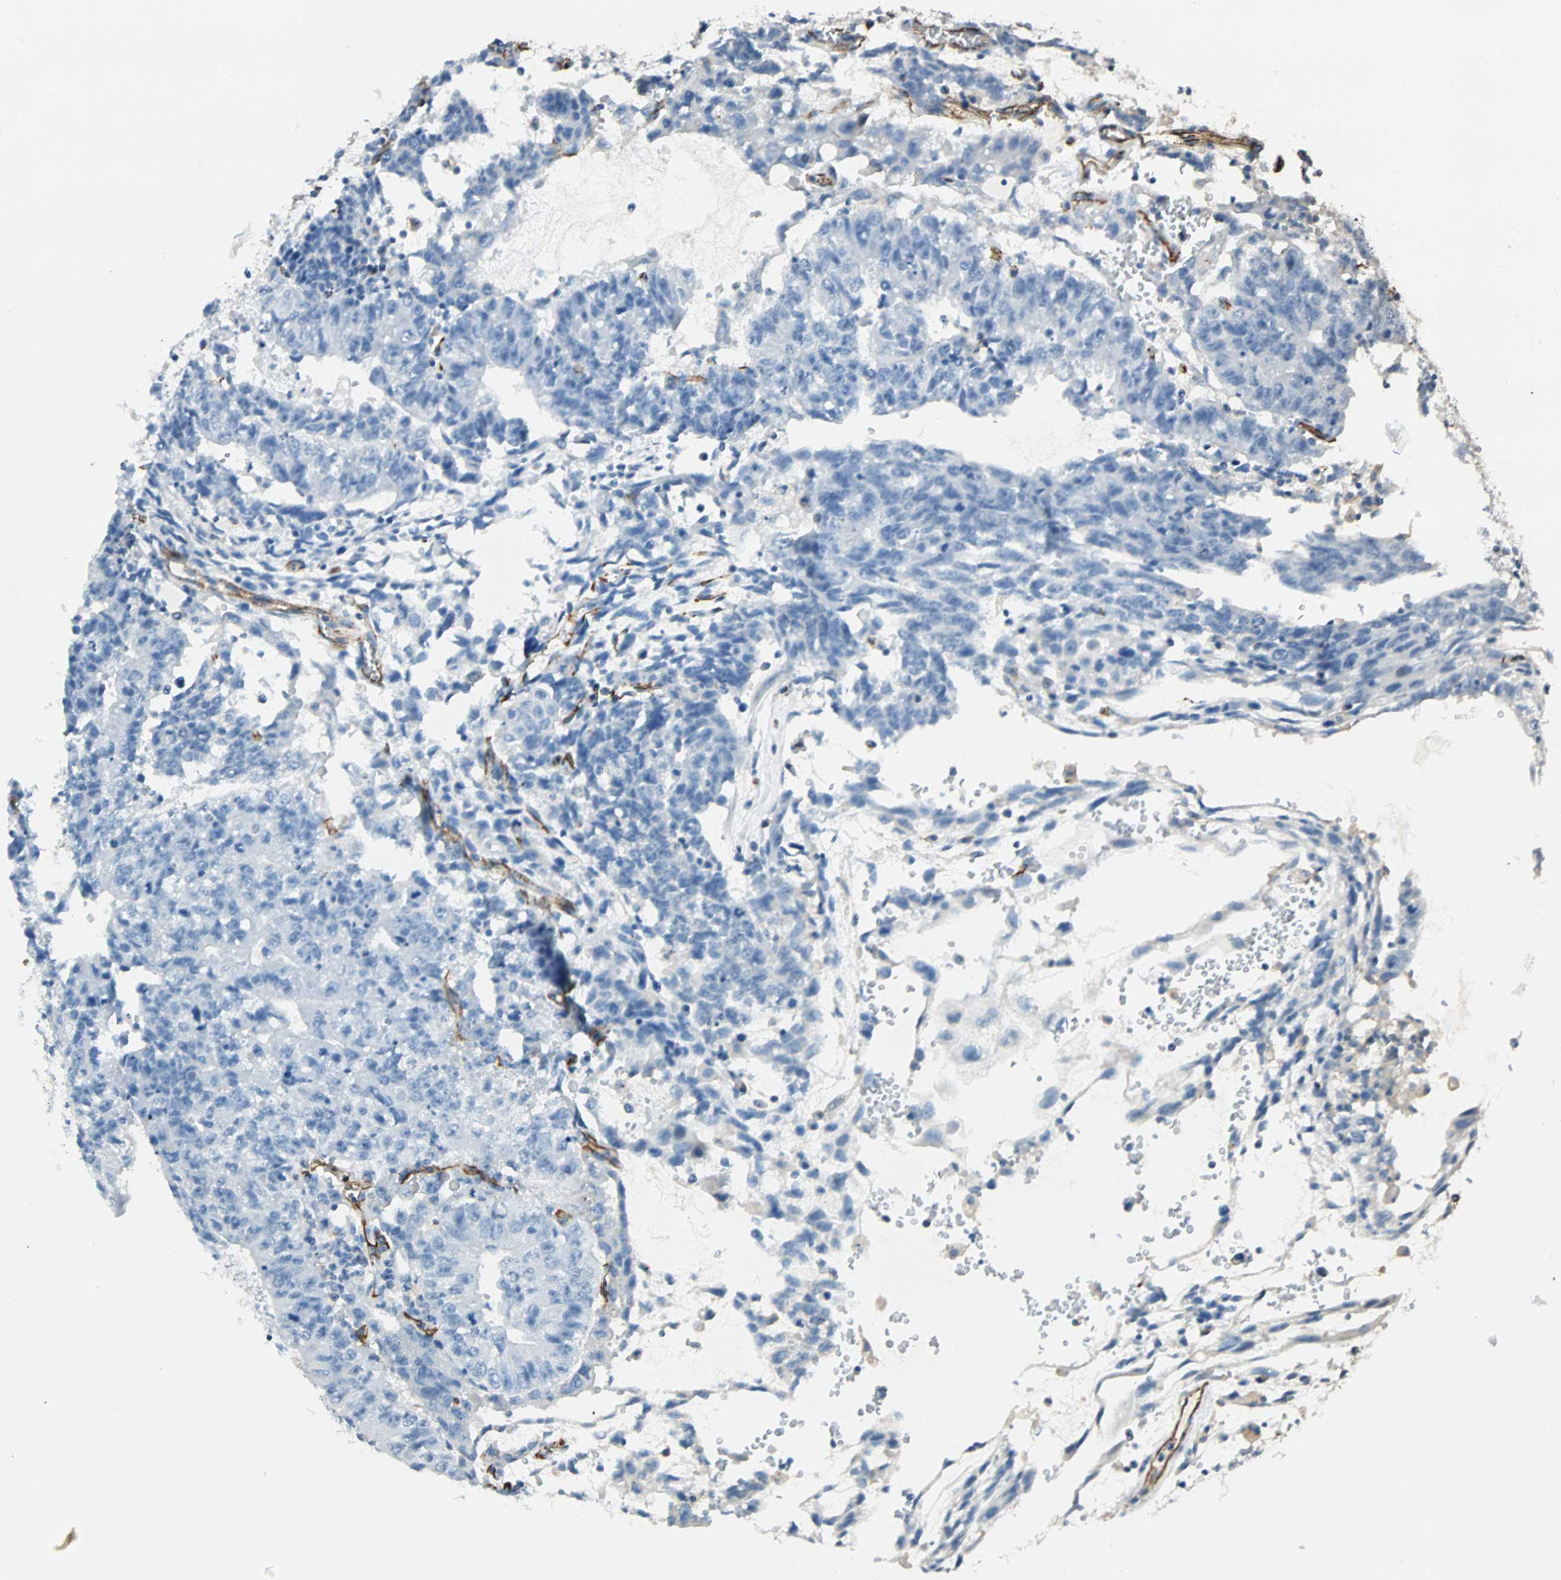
{"staining": {"intensity": "weak", "quantity": "<25%", "location": "cytoplasmic/membranous"}, "tissue": "testis cancer", "cell_type": "Tumor cells", "image_type": "cancer", "snomed": [{"axis": "morphology", "description": "Seminoma, NOS"}, {"axis": "morphology", "description": "Carcinoma, Embryonal, NOS"}, {"axis": "topography", "description": "Testis"}], "caption": "There is no significant positivity in tumor cells of testis cancer.", "gene": "VPS9D1", "patient": {"sex": "male", "age": 52}}